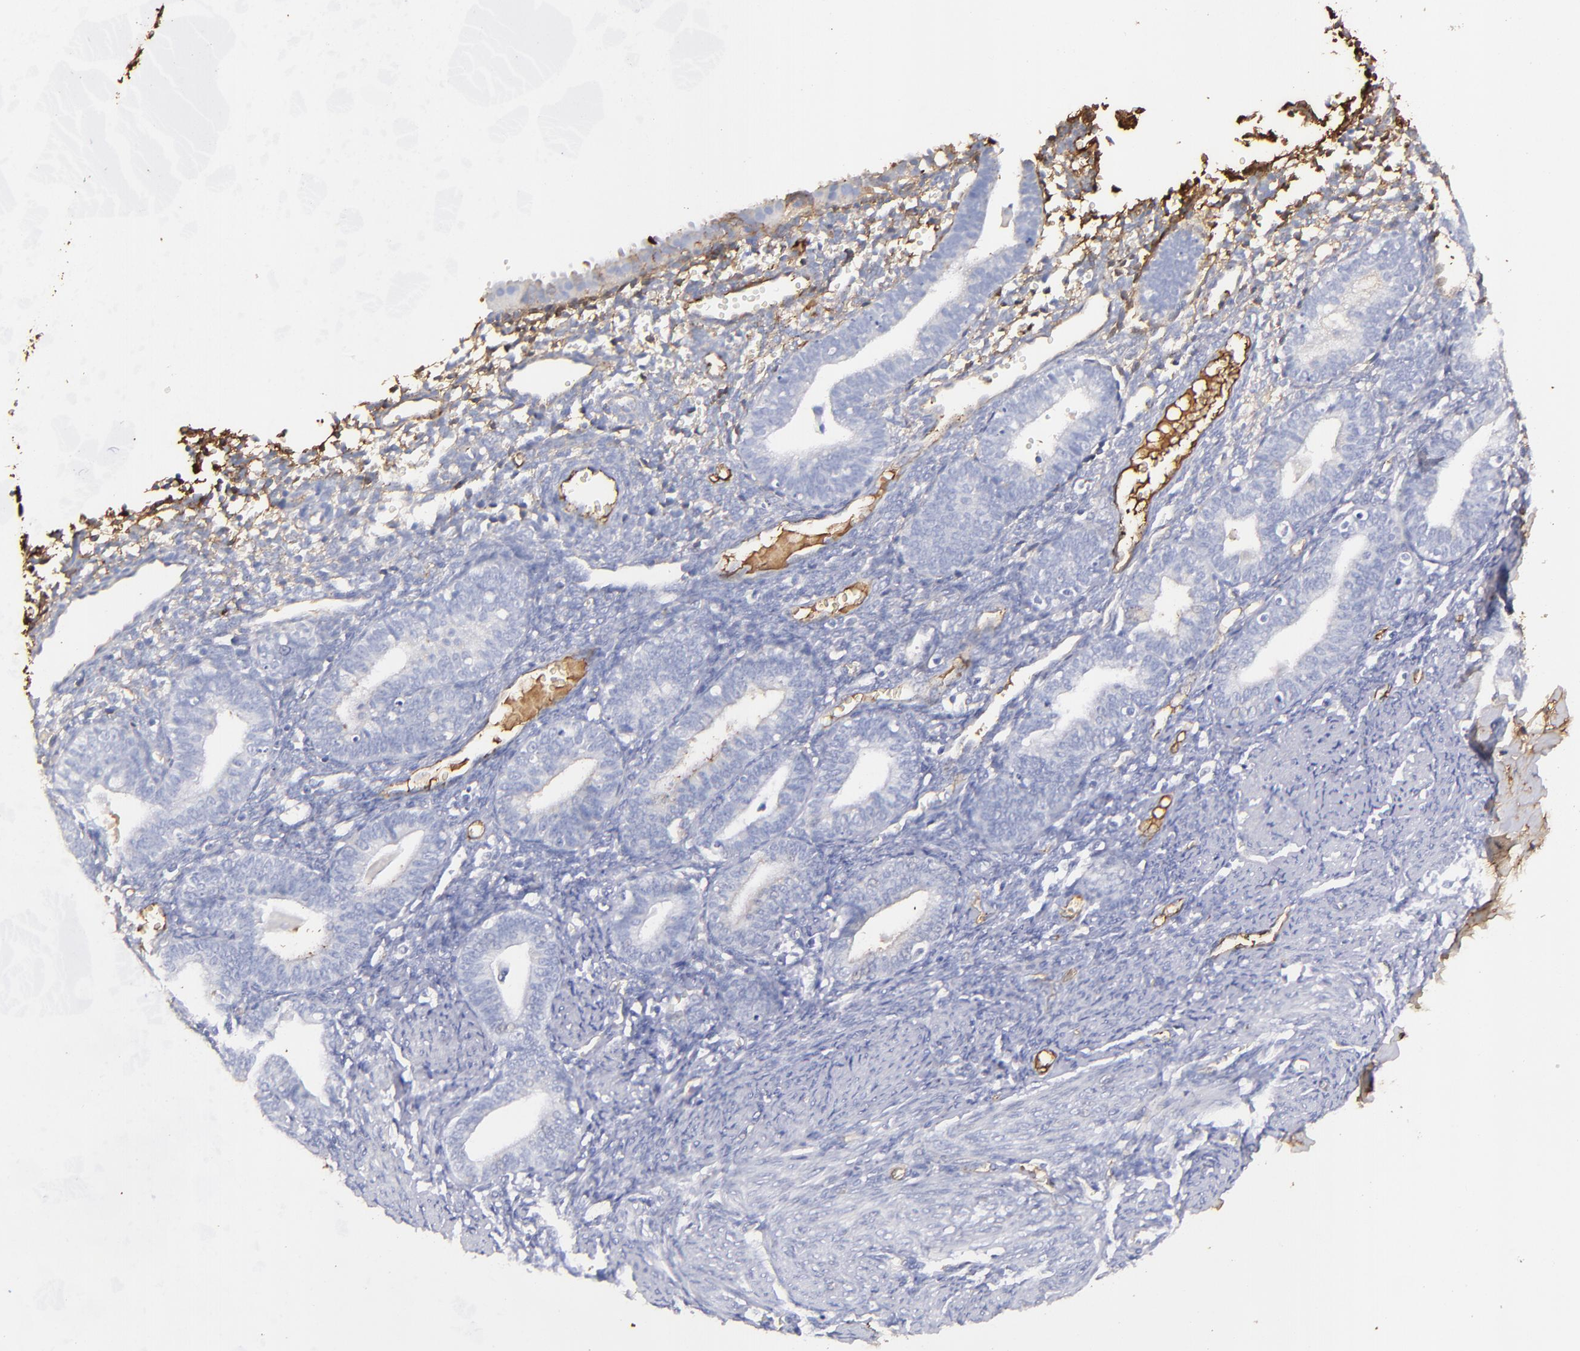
{"staining": {"intensity": "negative", "quantity": "none", "location": "none"}, "tissue": "endometrium", "cell_type": "Cells in endometrial stroma", "image_type": "normal", "snomed": [{"axis": "morphology", "description": "Normal tissue, NOS"}, {"axis": "topography", "description": "Endometrium"}], "caption": "High power microscopy micrograph of an immunohistochemistry (IHC) image of benign endometrium, revealing no significant positivity in cells in endometrial stroma. Brightfield microscopy of IHC stained with DAB (brown) and hematoxylin (blue), captured at high magnification.", "gene": "FGB", "patient": {"sex": "female", "age": 61}}